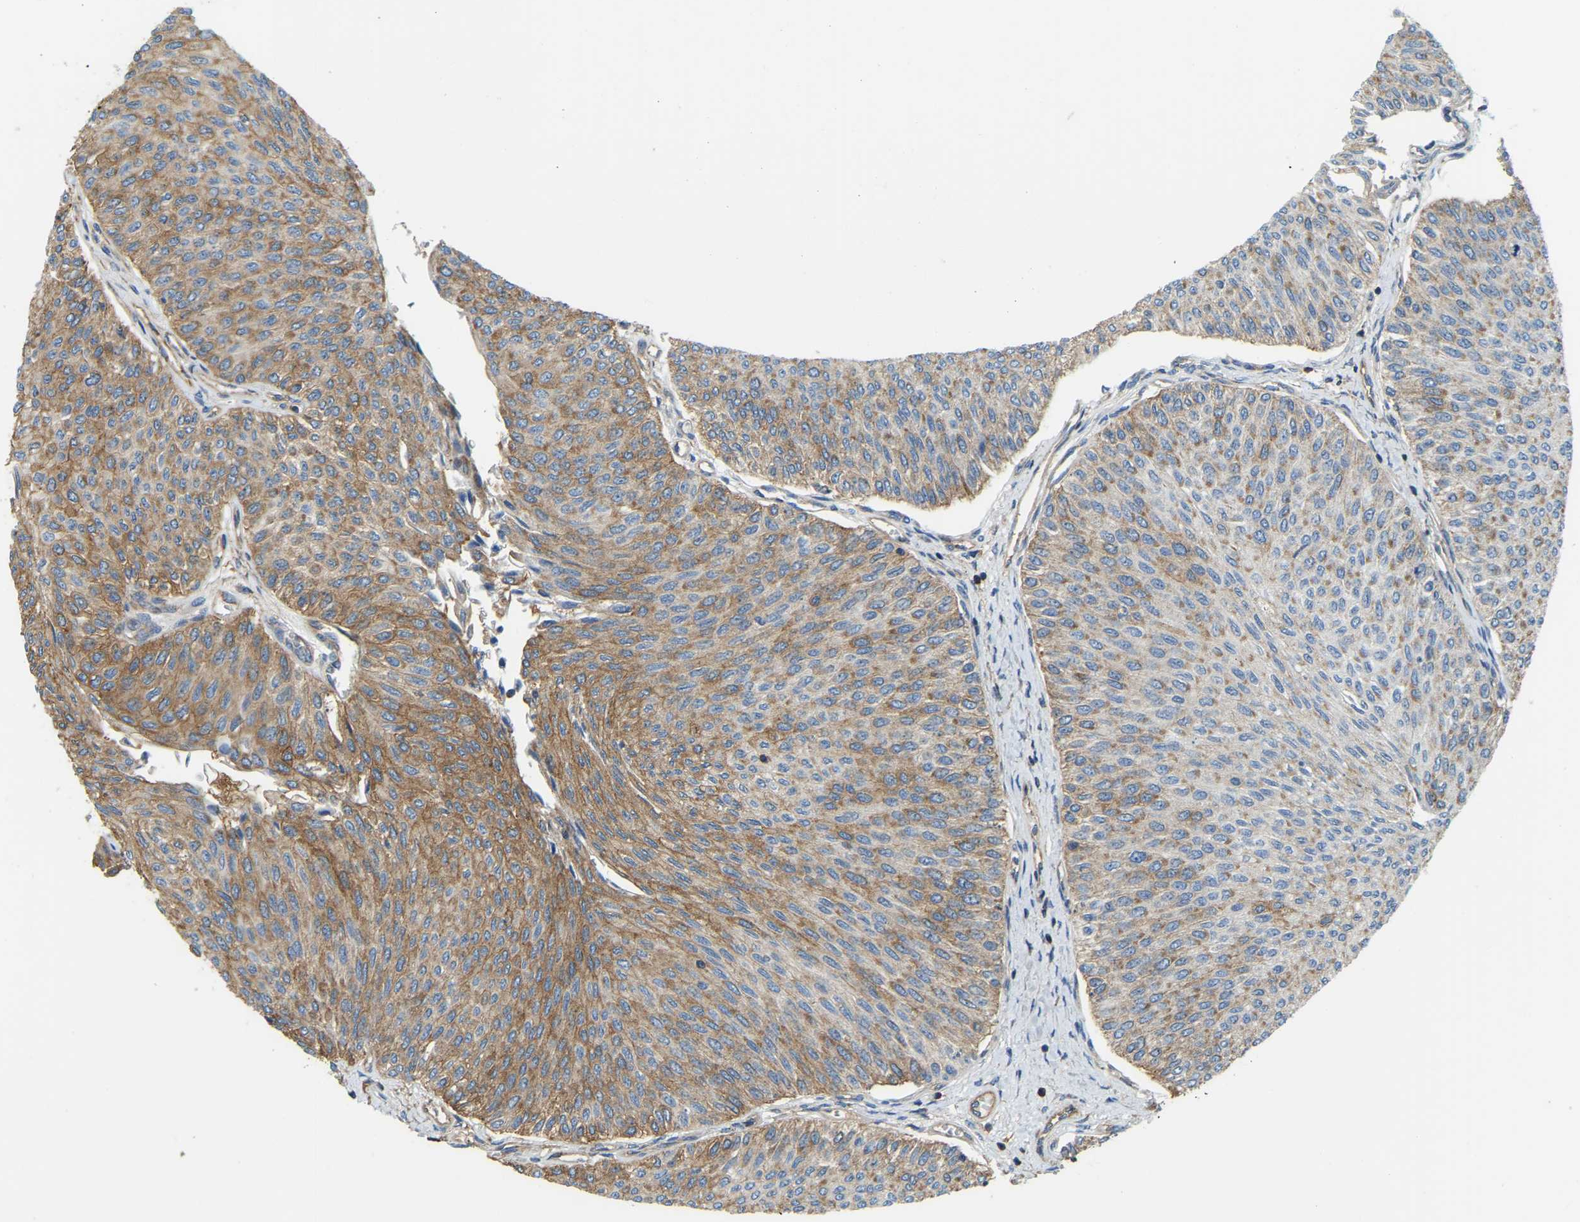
{"staining": {"intensity": "moderate", "quantity": ">75%", "location": "cytoplasmic/membranous"}, "tissue": "urothelial cancer", "cell_type": "Tumor cells", "image_type": "cancer", "snomed": [{"axis": "morphology", "description": "Urothelial carcinoma, Low grade"}, {"axis": "topography", "description": "Urinary bladder"}], "caption": "This micrograph displays IHC staining of human urothelial carcinoma (low-grade), with medium moderate cytoplasmic/membranous expression in about >75% of tumor cells.", "gene": "AHNAK", "patient": {"sex": "male", "age": 78}}